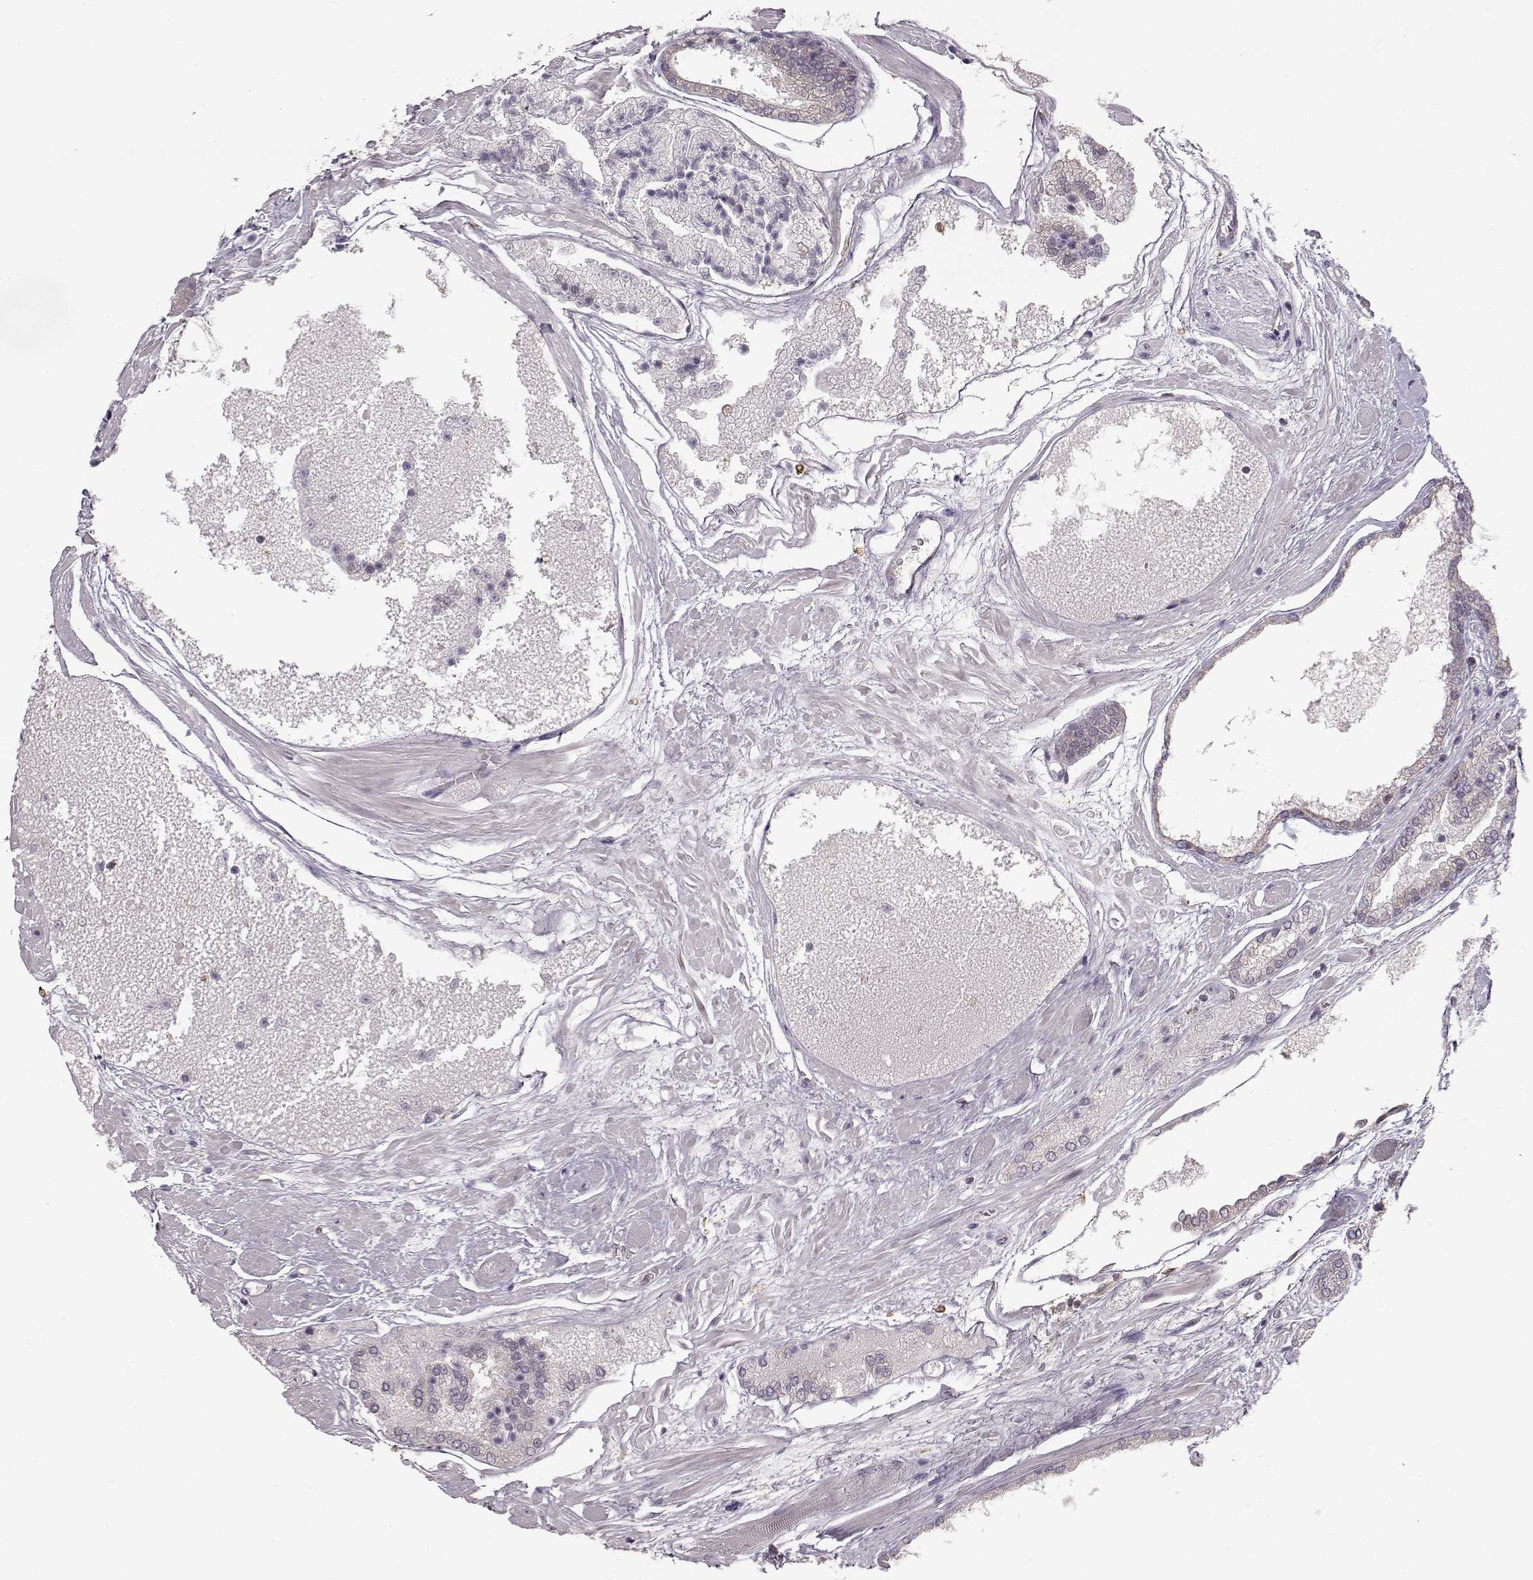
{"staining": {"intensity": "negative", "quantity": "none", "location": "none"}, "tissue": "prostate cancer", "cell_type": "Tumor cells", "image_type": "cancer", "snomed": [{"axis": "morphology", "description": "Adenocarcinoma, High grade"}, {"axis": "topography", "description": "Prostate"}], "caption": "Human prostate adenocarcinoma (high-grade) stained for a protein using immunohistochemistry (IHC) displays no expression in tumor cells.", "gene": "SPAG17", "patient": {"sex": "male", "age": 56}}